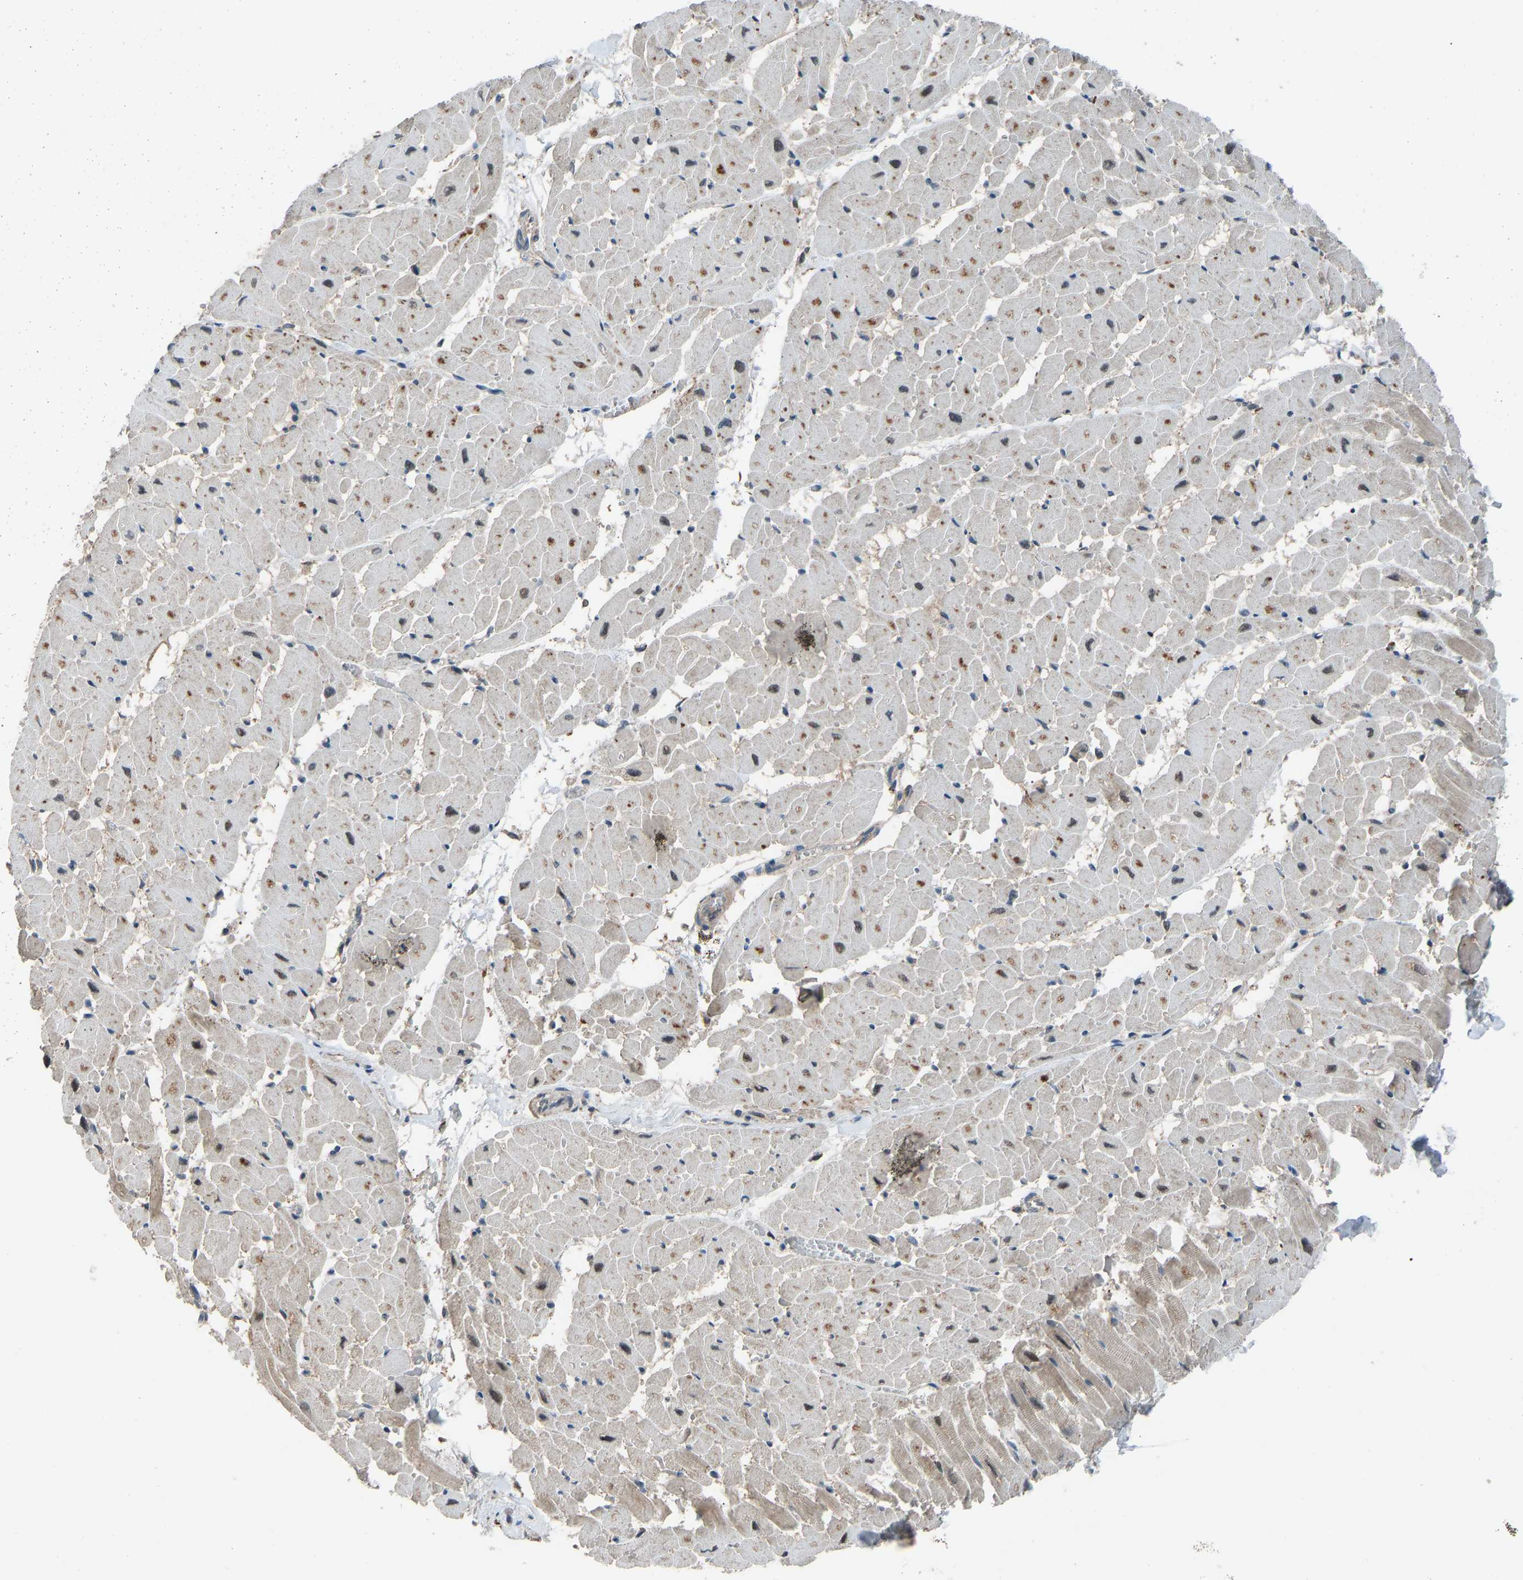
{"staining": {"intensity": "moderate", "quantity": "25%-75%", "location": "nuclear"}, "tissue": "heart muscle", "cell_type": "Cardiomyocytes", "image_type": "normal", "snomed": [{"axis": "morphology", "description": "Normal tissue, NOS"}, {"axis": "topography", "description": "Heart"}], "caption": "The photomicrograph exhibits staining of unremarkable heart muscle, revealing moderate nuclear protein staining (brown color) within cardiomyocytes. The protein is shown in brown color, while the nuclei are stained blue.", "gene": "SLC43A1", "patient": {"sex": "female", "age": 19}}